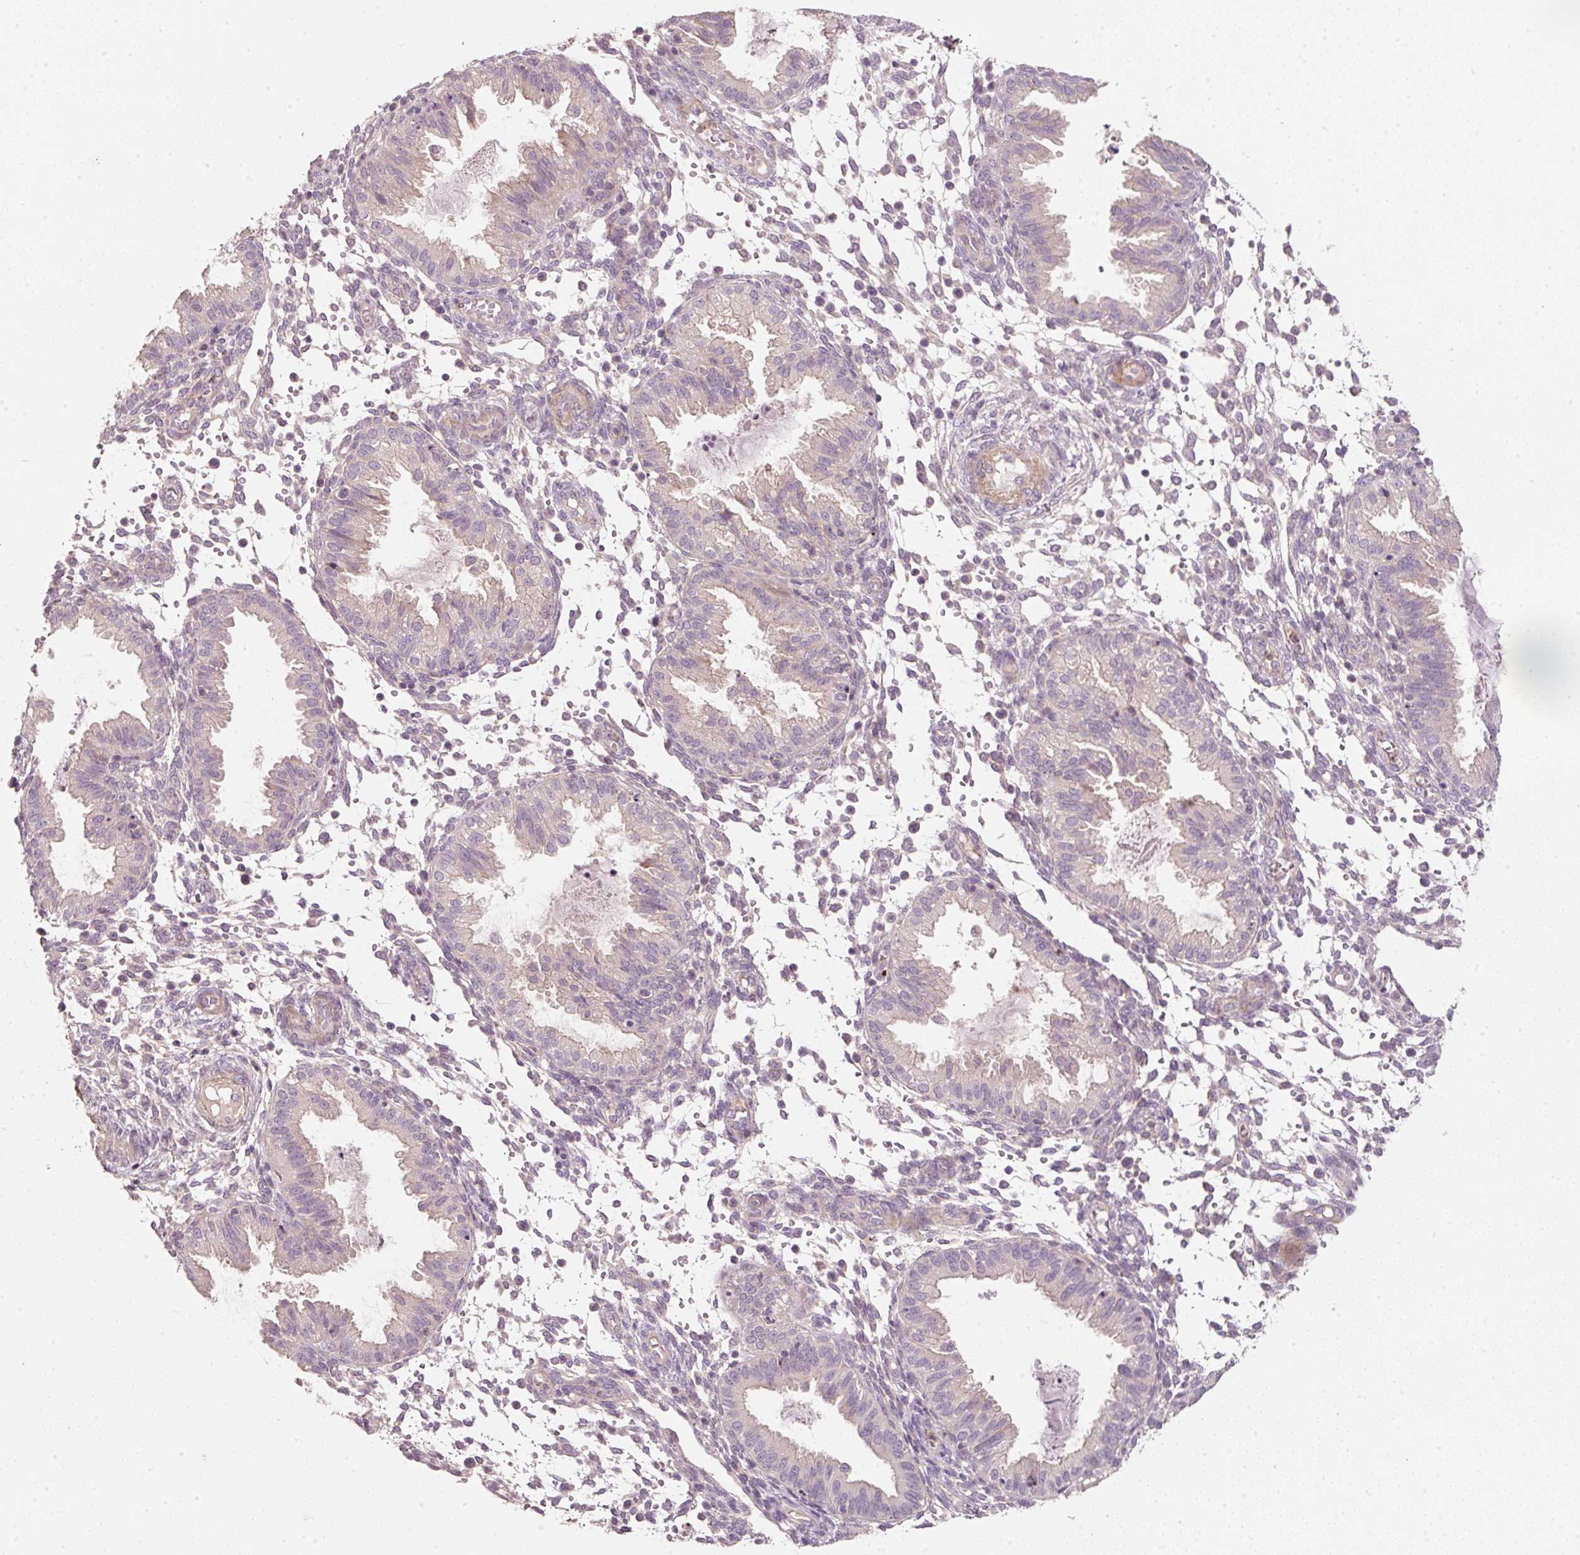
{"staining": {"intensity": "negative", "quantity": "none", "location": "none"}, "tissue": "endometrium", "cell_type": "Cells in endometrial stroma", "image_type": "normal", "snomed": [{"axis": "morphology", "description": "Normal tissue, NOS"}, {"axis": "topography", "description": "Endometrium"}], "caption": "DAB (3,3'-diaminobenzidine) immunohistochemical staining of benign human endometrium shows no significant expression in cells in endometrial stroma. (DAB (3,3'-diaminobenzidine) immunohistochemistry with hematoxylin counter stain).", "gene": "TIRAP", "patient": {"sex": "female", "age": 33}}